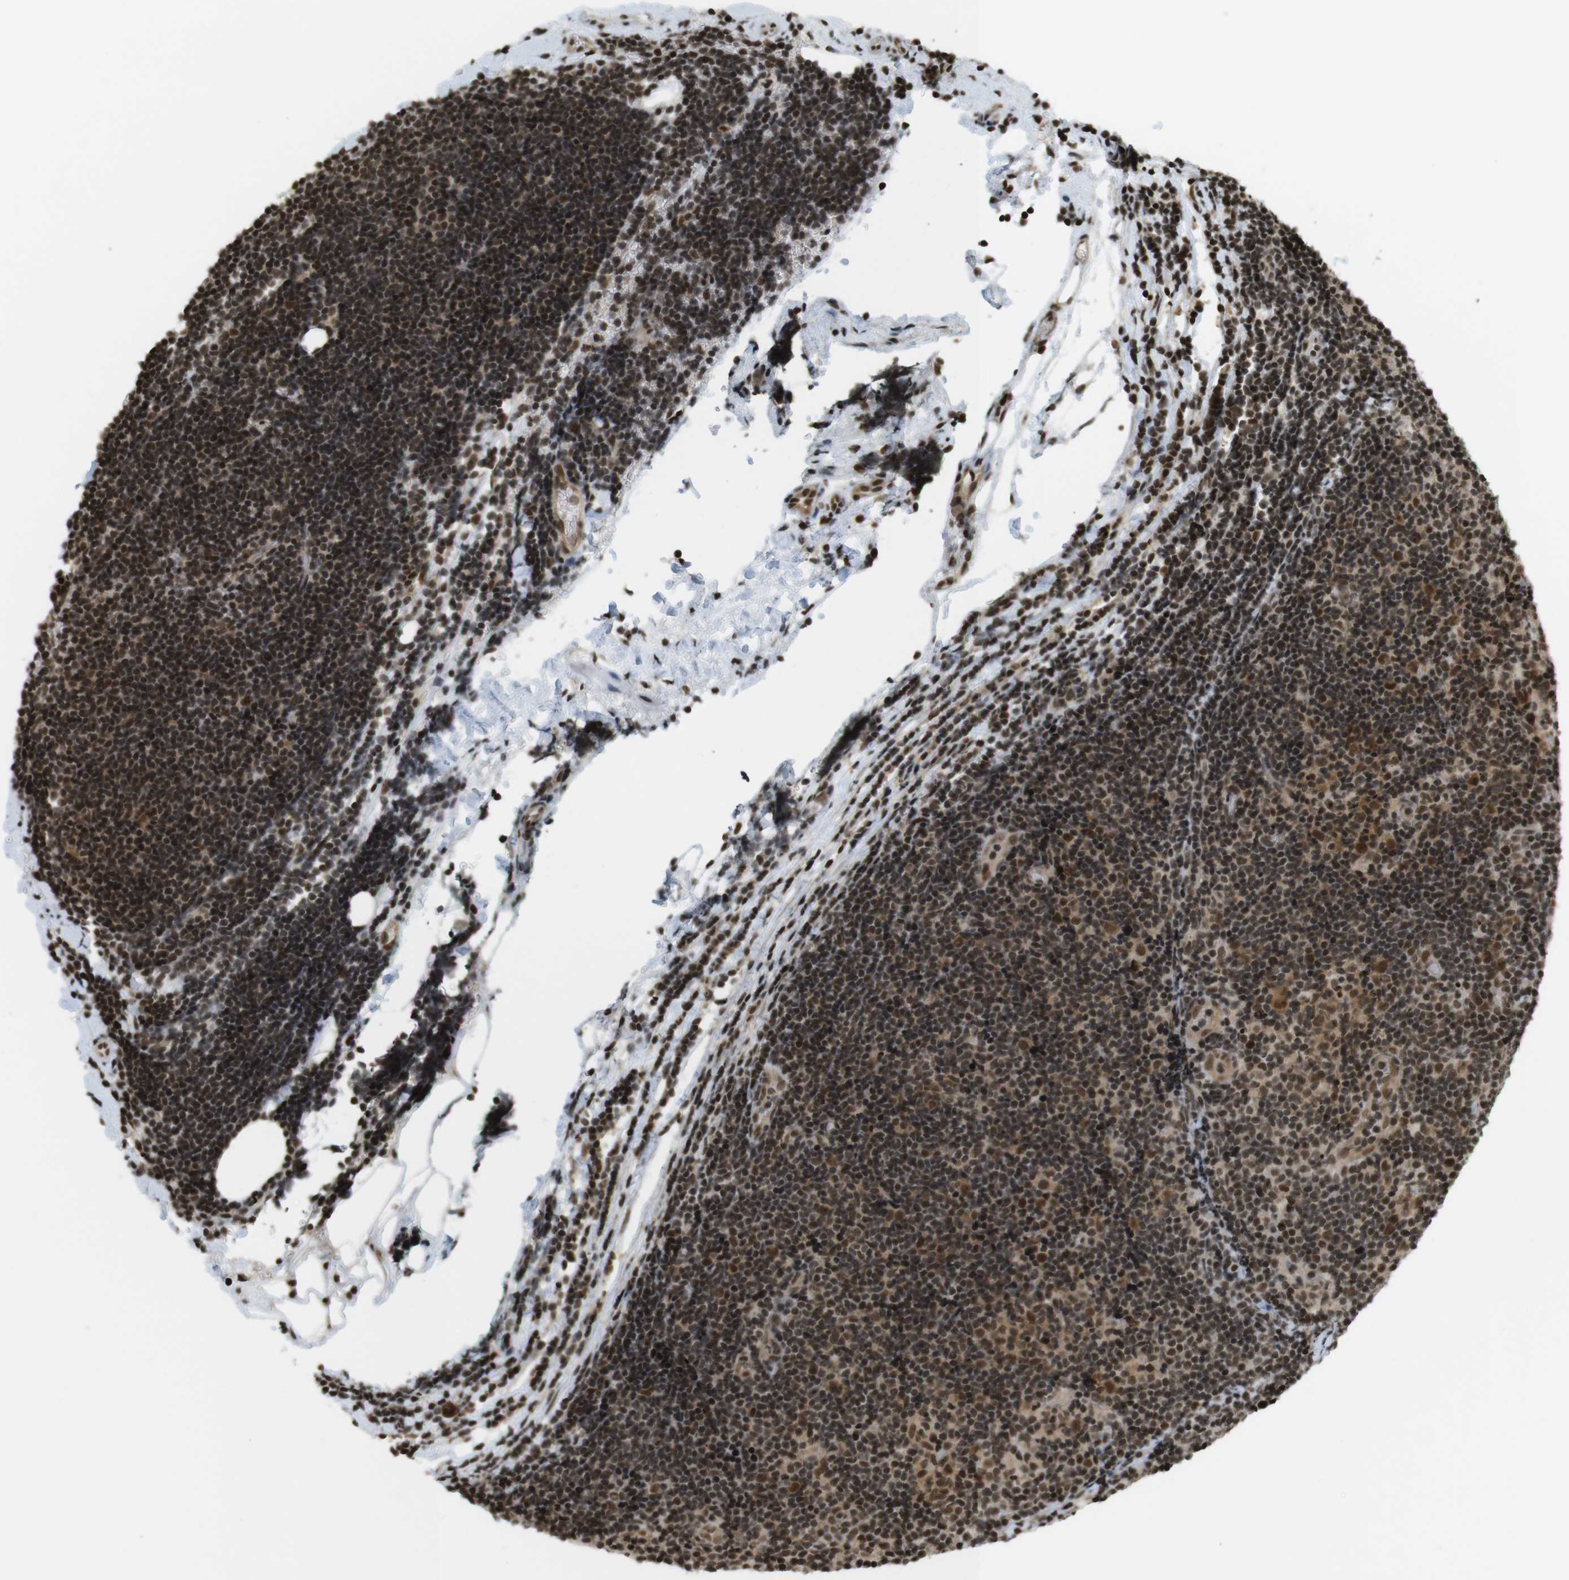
{"staining": {"intensity": "strong", "quantity": ">75%", "location": "cytoplasmic/membranous,nuclear"}, "tissue": "lymphoma", "cell_type": "Tumor cells", "image_type": "cancer", "snomed": [{"axis": "morphology", "description": "Malignant lymphoma, non-Hodgkin's type, Low grade"}, {"axis": "topography", "description": "Lymph node"}], "caption": "Immunohistochemistry (IHC) of malignant lymphoma, non-Hodgkin's type (low-grade) reveals high levels of strong cytoplasmic/membranous and nuclear positivity in approximately >75% of tumor cells.", "gene": "RUVBL2", "patient": {"sex": "male", "age": 83}}